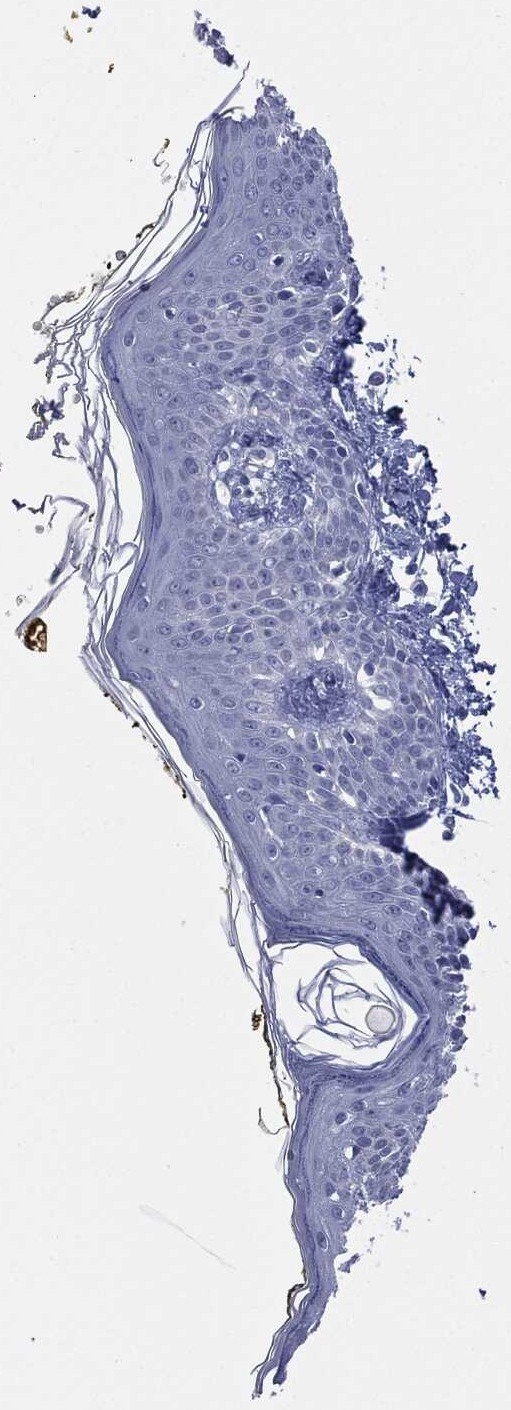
{"staining": {"intensity": "negative", "quantity": "none", "location": "none"}, "tissue": "skin", "cell_type": "Fibroblasts", "image_type": "normal", "snomed": [{"axis": "morphology", "description": "Normal tissue, NOS"}, {"axis": "topography", "description": "Skin"}], "caption": "High power microscopy photomicrograph of an IHC photomicrograph of benign skin, revealing no significant positivity in fibroblasts. (Brightfield microscopy of DAB (3,3'-diaminobenzidine) IHC at high magnification).", "gene": "MUC16", "patient": {"sex": "male", "age": 76}}